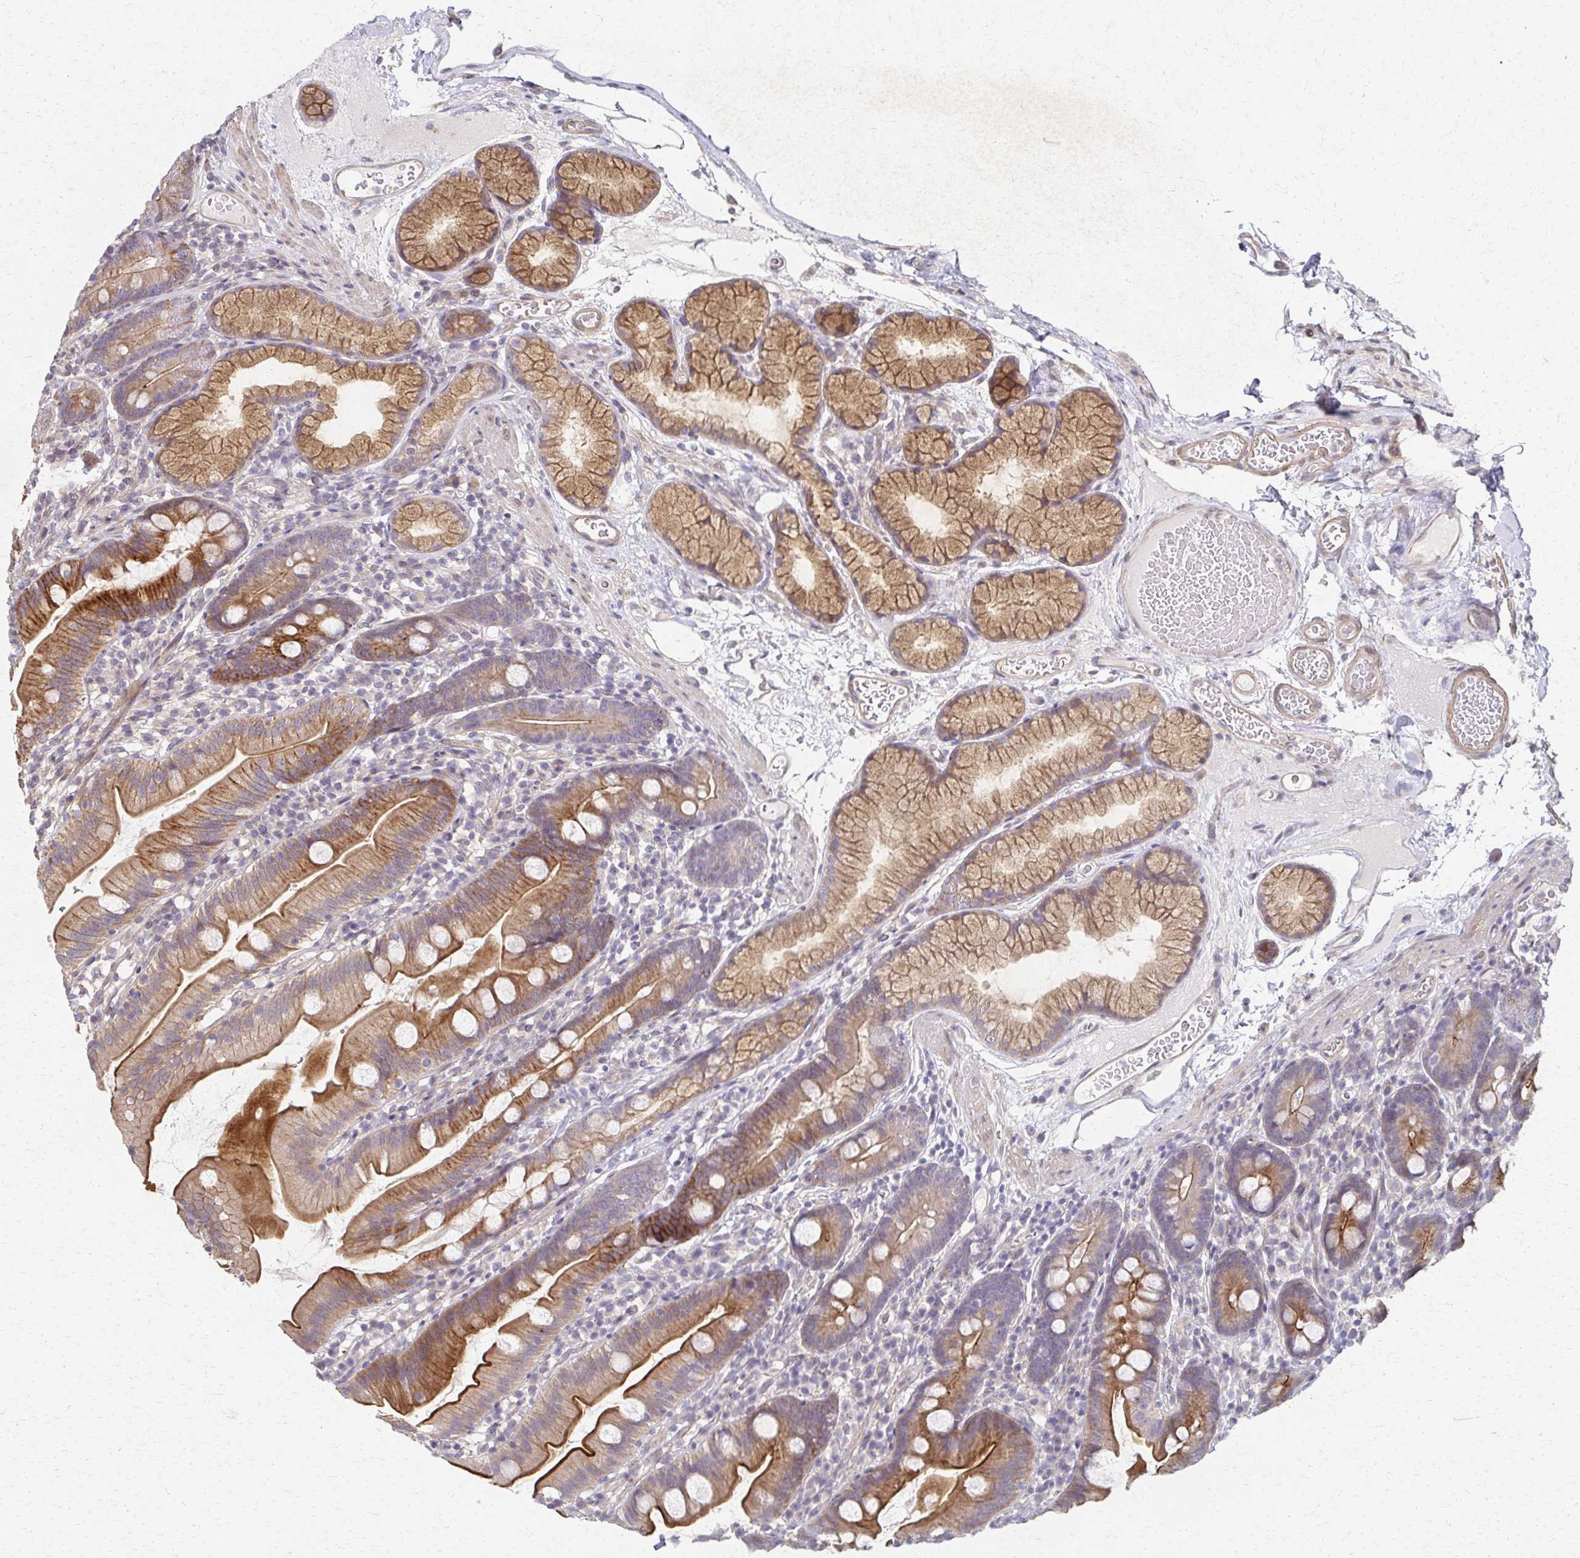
{"staining": {"intensity": "strong", "quantity": "25%-75%", "location": "cytoplasmic/membranous"}, "tissue": "duodenum", "cell_type": "Glandular cells", "image_type": "normal", "snomed": [{"axis": "morphology", "description": "Normal tissue, NOS"}, {"axis": "topography", "description": "Duodenum"}], "caption": "Unremarkable duodenum shows strong cytoplasmic/membranous positivity in about 25%-75% of glandular cells.", "gene": "EOLA1", "patient": {"sex": "female", "age": 67}}